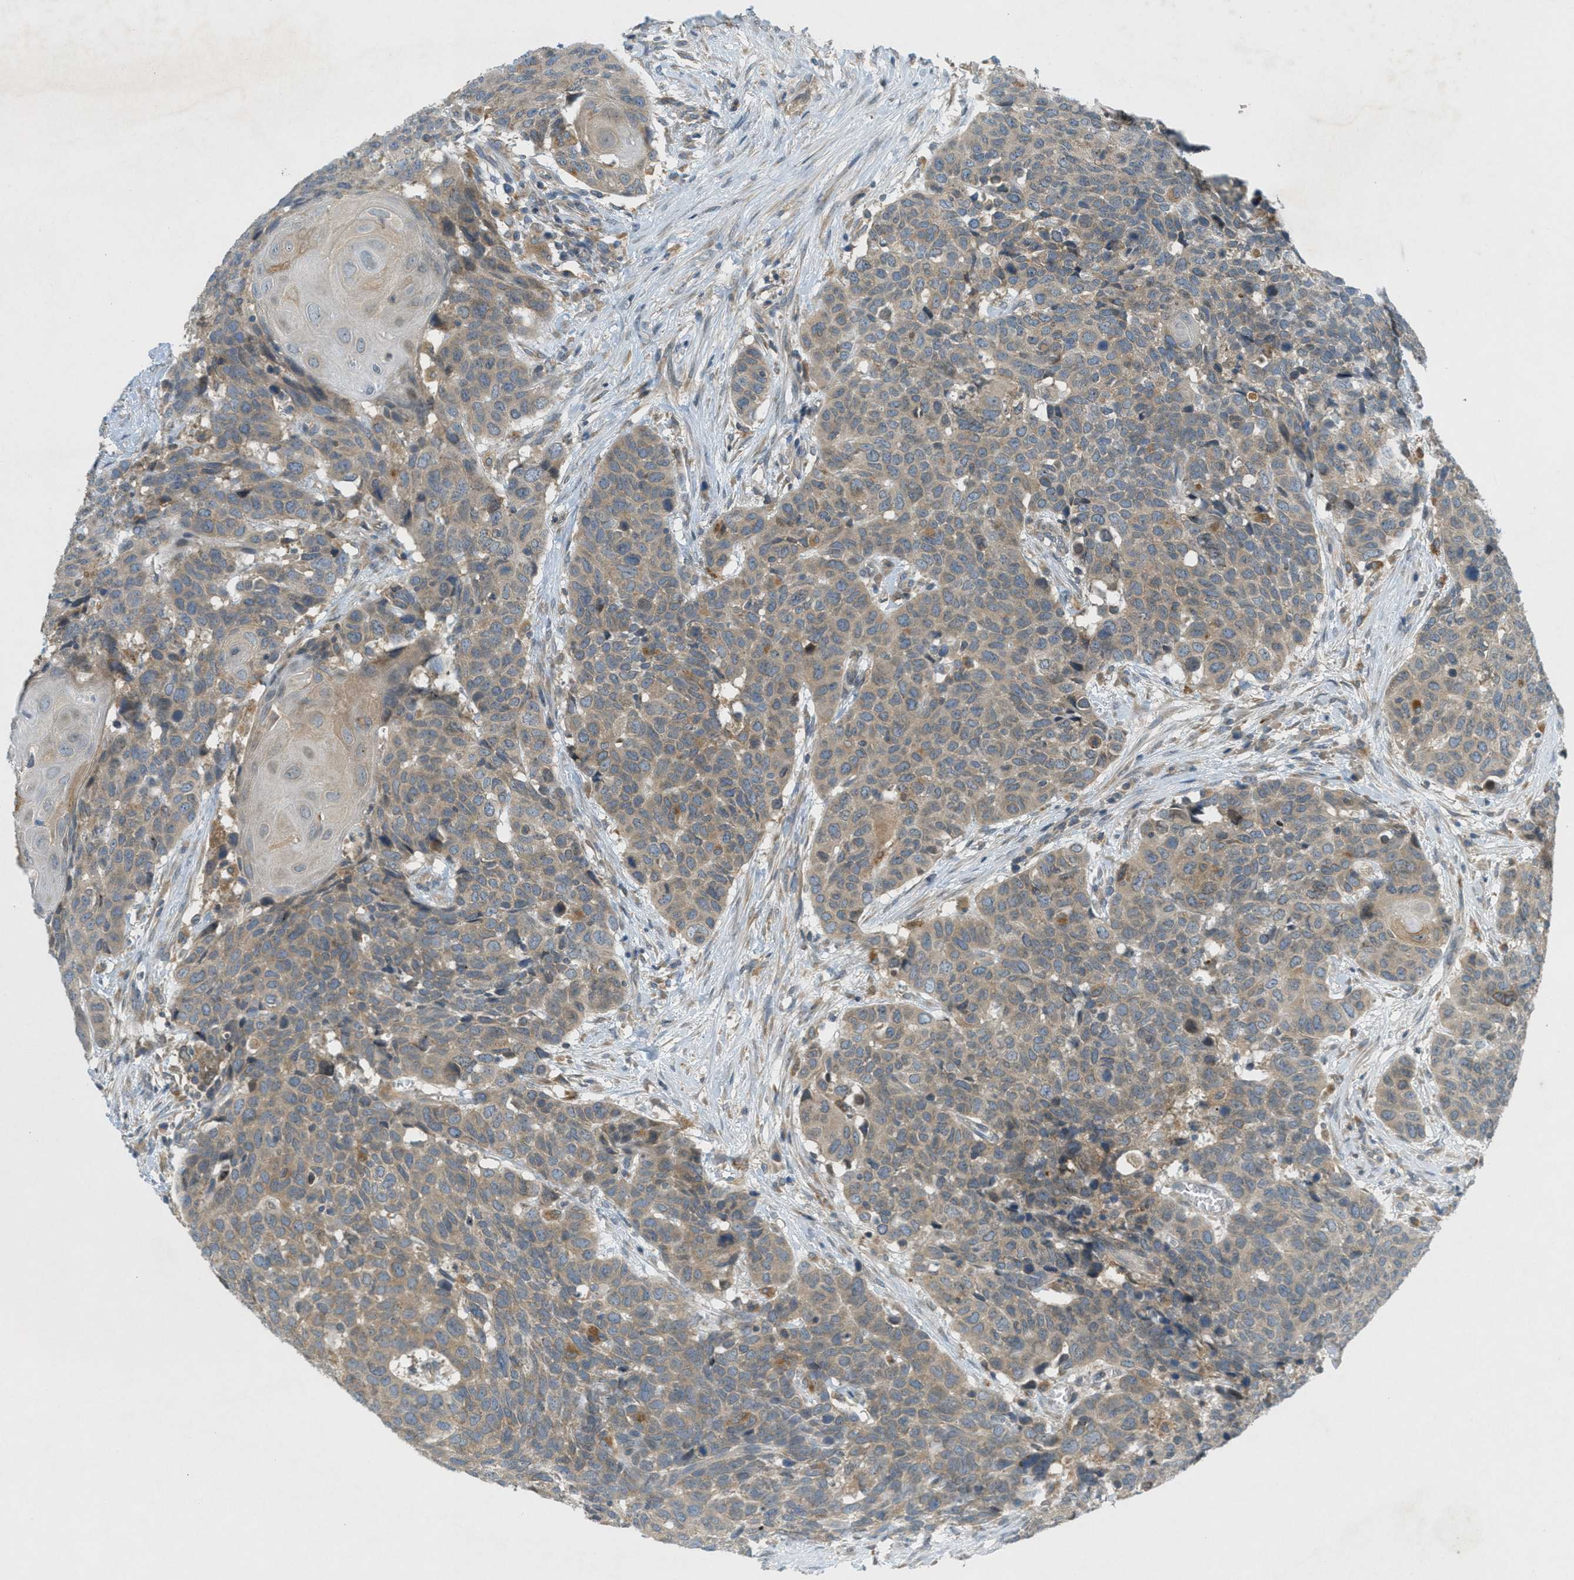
{"staining": {"intensity": "weak", "quantity": ">75%", "location": "cytoplasmic/membranous"}, "tissue": "head and neck cancer", "cell_type": "Tumor cells", "image_type": "cancer", "snomed": [{"axis": "morphology", "description": "Squamous cell carcinoma, NOS"}, {"axis": "topography", "description": "Head-Neck"}], "caption": "Weak cytoplasmic/membranous staining for a protein is present in about >75% of tumor cells of squamous cell carcinoma (head and neck) using immunohistochemistry (IHC).", "gene": "SIGMAR1", "patient": {"sex": "male", "age": 66}}